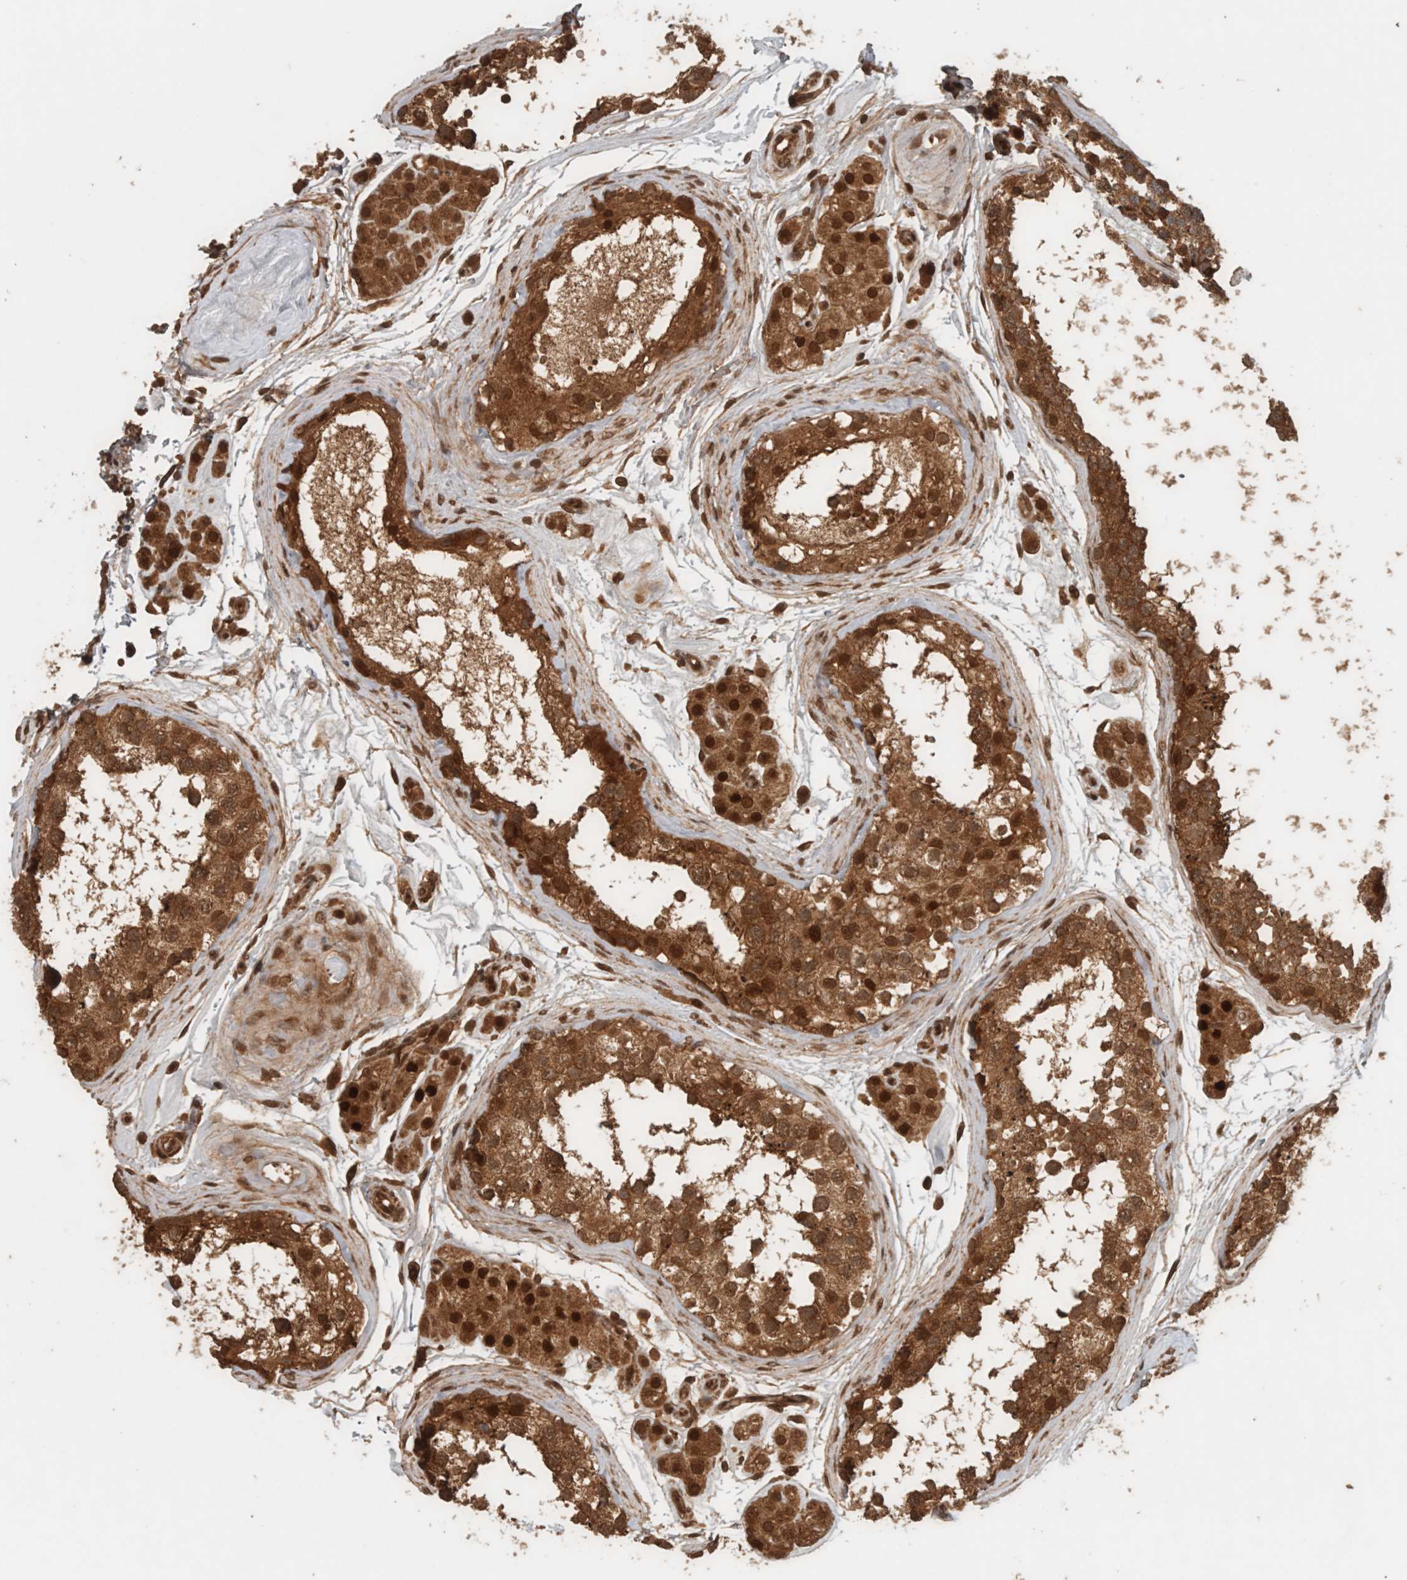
{"staining": {"intensity": "moderate", "quantity": ">75%", "location": "cytoplasmic/membranous,nuclear"}, "tissue": "testis", "cell_type": "Cells in seminiferous ducts", "image_type": "normal", "snomed": [{"axis": "morphology", "description": "Normal tissue, NOS"}, {"axis": "topography", "description": "Testis"}], "caption": "Normal testis demonstrates moderate cytoplasmic/membranous,nuclear expression in approximately >75% of cells in seminiferous ducts (brown staining indicates protein expression, while blue staining denotes nuclei)..", "gene": "CNTROB", "patient": {"sex": "male", "age": 56}}